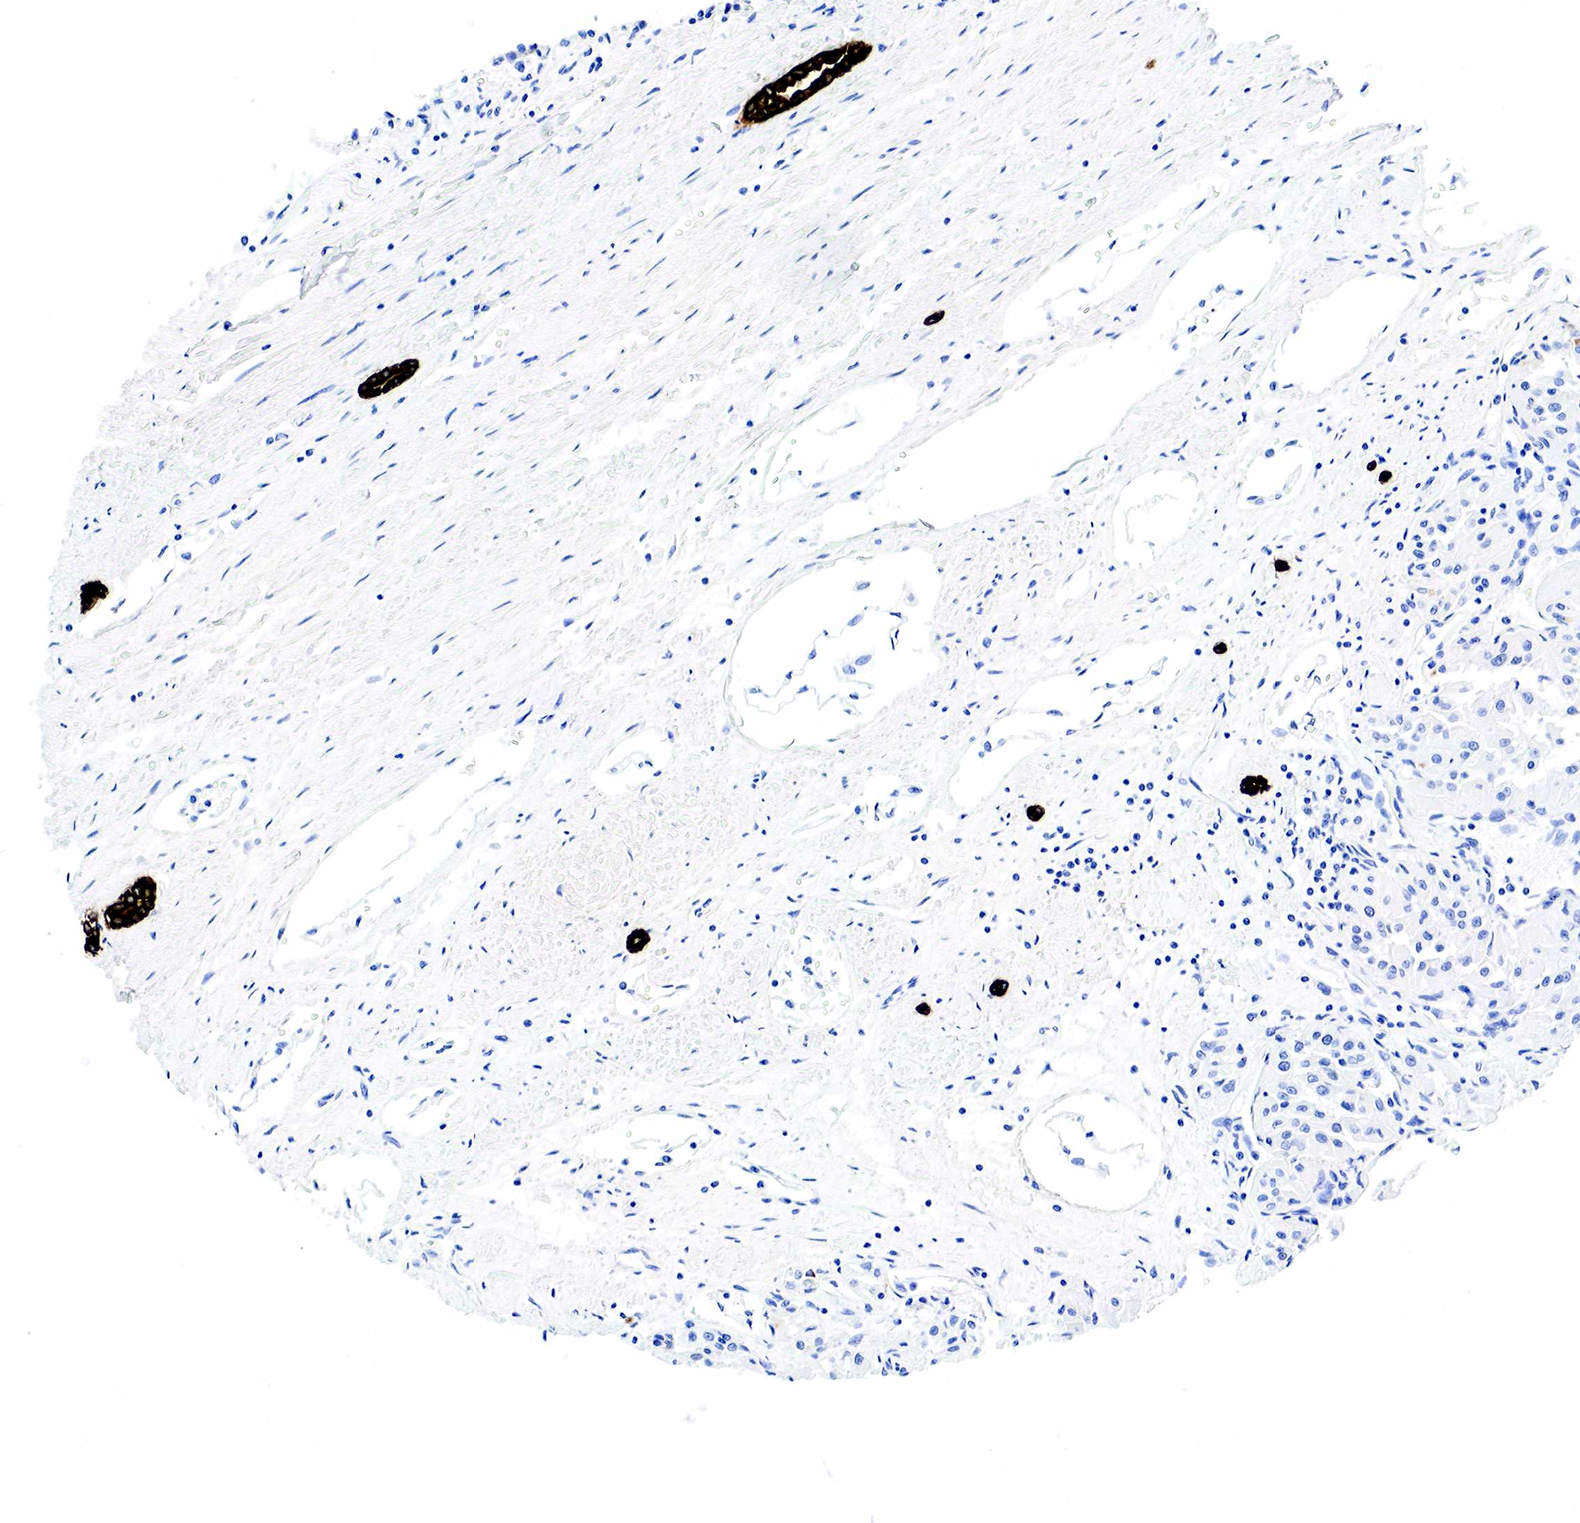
{"staining": {"intensity": "negative", "quantity": "none", "location": "none"}, "tissue": "renal cancer", "cell_type": "Tumor cells", "image_type": "cancer", "snomed": [{"axis": "morphology", "description": "Adenocarcinoma, NOS"}, {"axis": "topography", "description": "Kidney"}], "caption": "There is no significant positivity in tumor cells of renal cancer. (DAB IHC, high magnification).", "gene": "KRT7", "patient": {"sex": "male", "age": 78}}